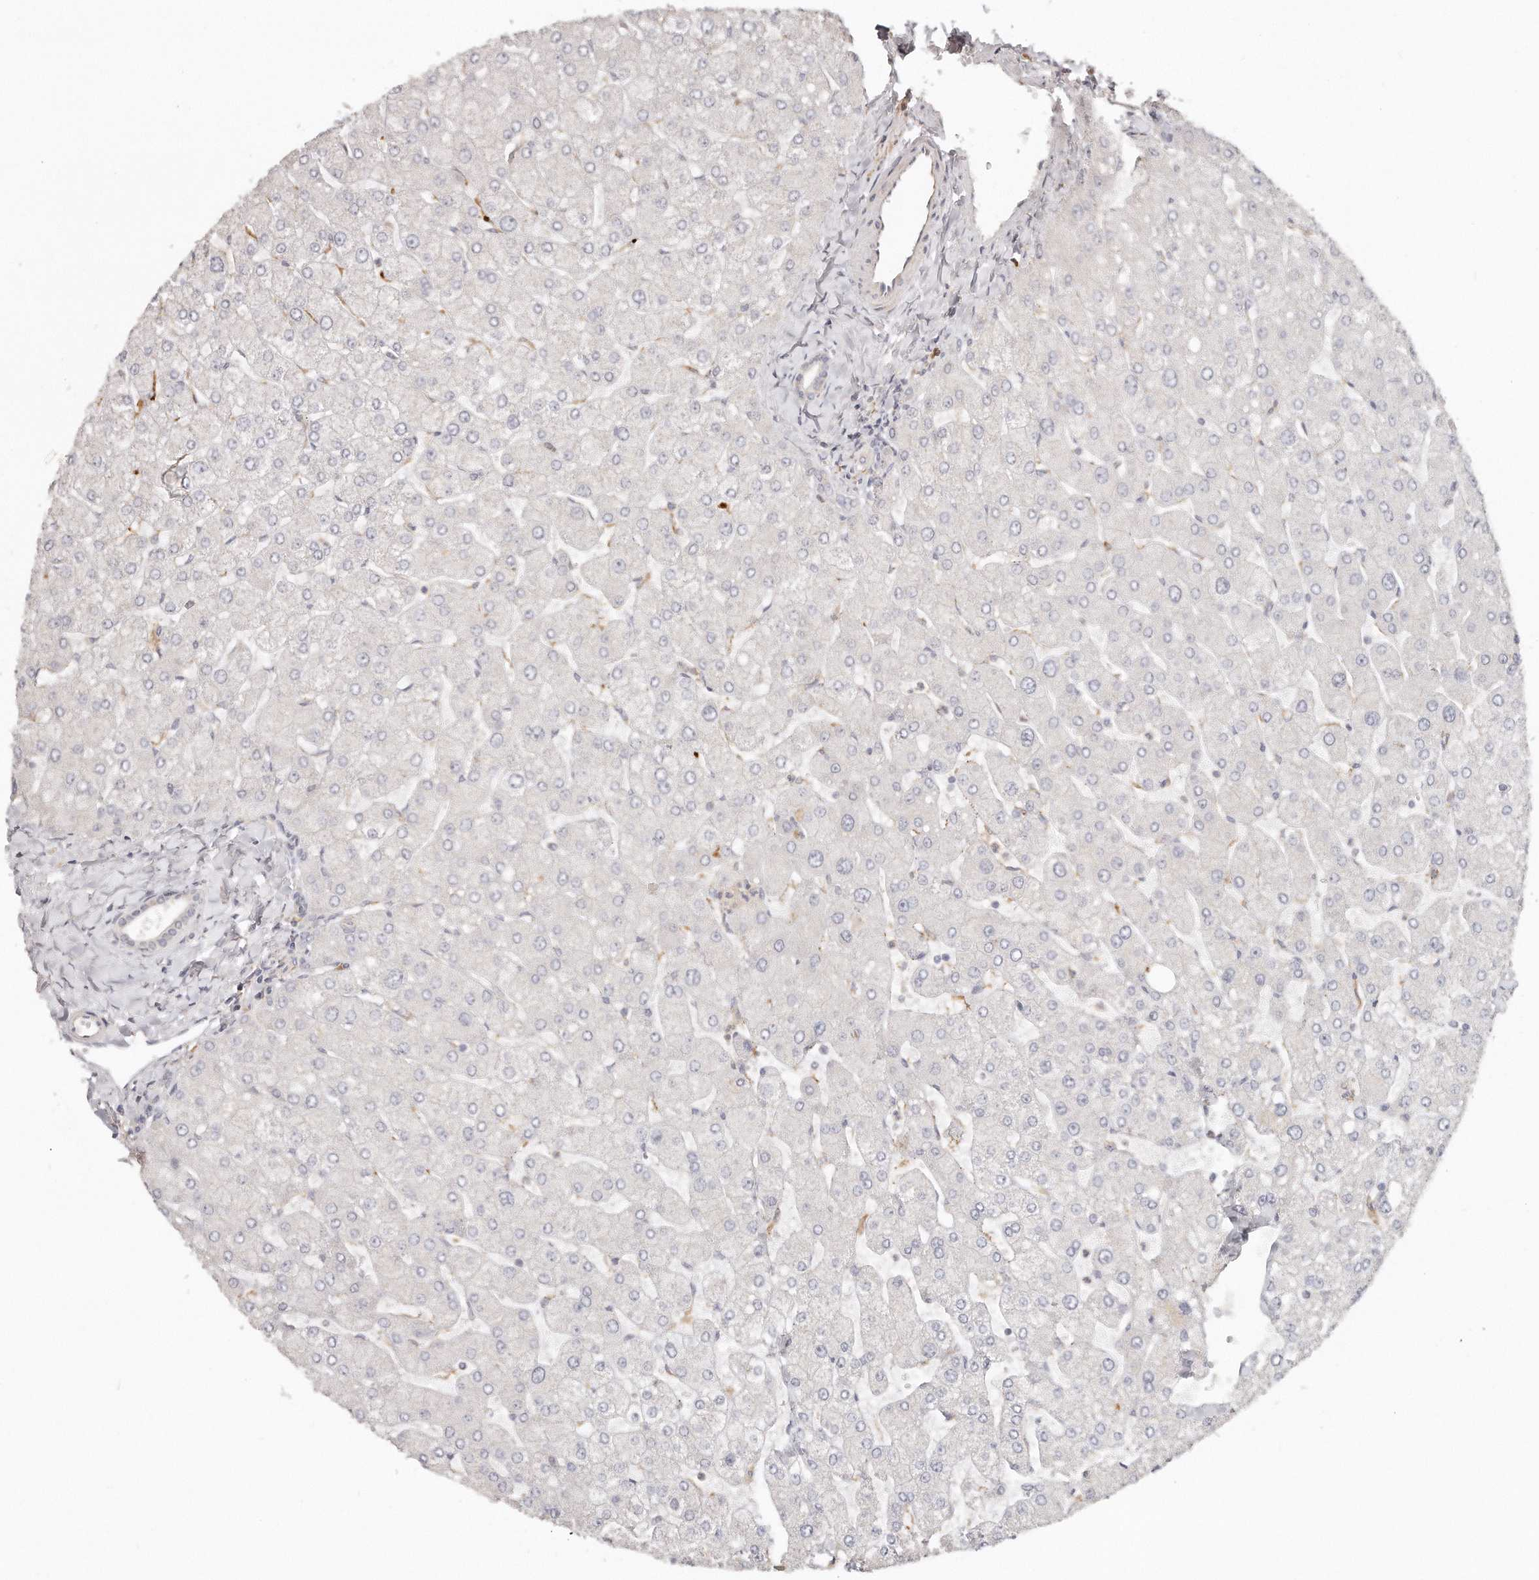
{"staining": {"intensity": "negative", "quantity": "none", "location": "none"}, "tissue": "liver", "cell_type": "Cholangiocytes", "image_type": "normal", "snomed": [{"axis": "morphology", "description": "Normal tissue, NOS"}, {"axis": "topography", "description": "Liver"}], "caption": "This is a histopathology image of IHC staining of unremarkable liver, which shows no expression in cholangiocytes. Brightfield microscopy of IHC stained with DAB (3,3'-diaminobenzidine) (brown) and hematoxylin (blue), captured at high magnification.", "gene": "TTLL4", "patient": {"sex": "male", "age": 55}}